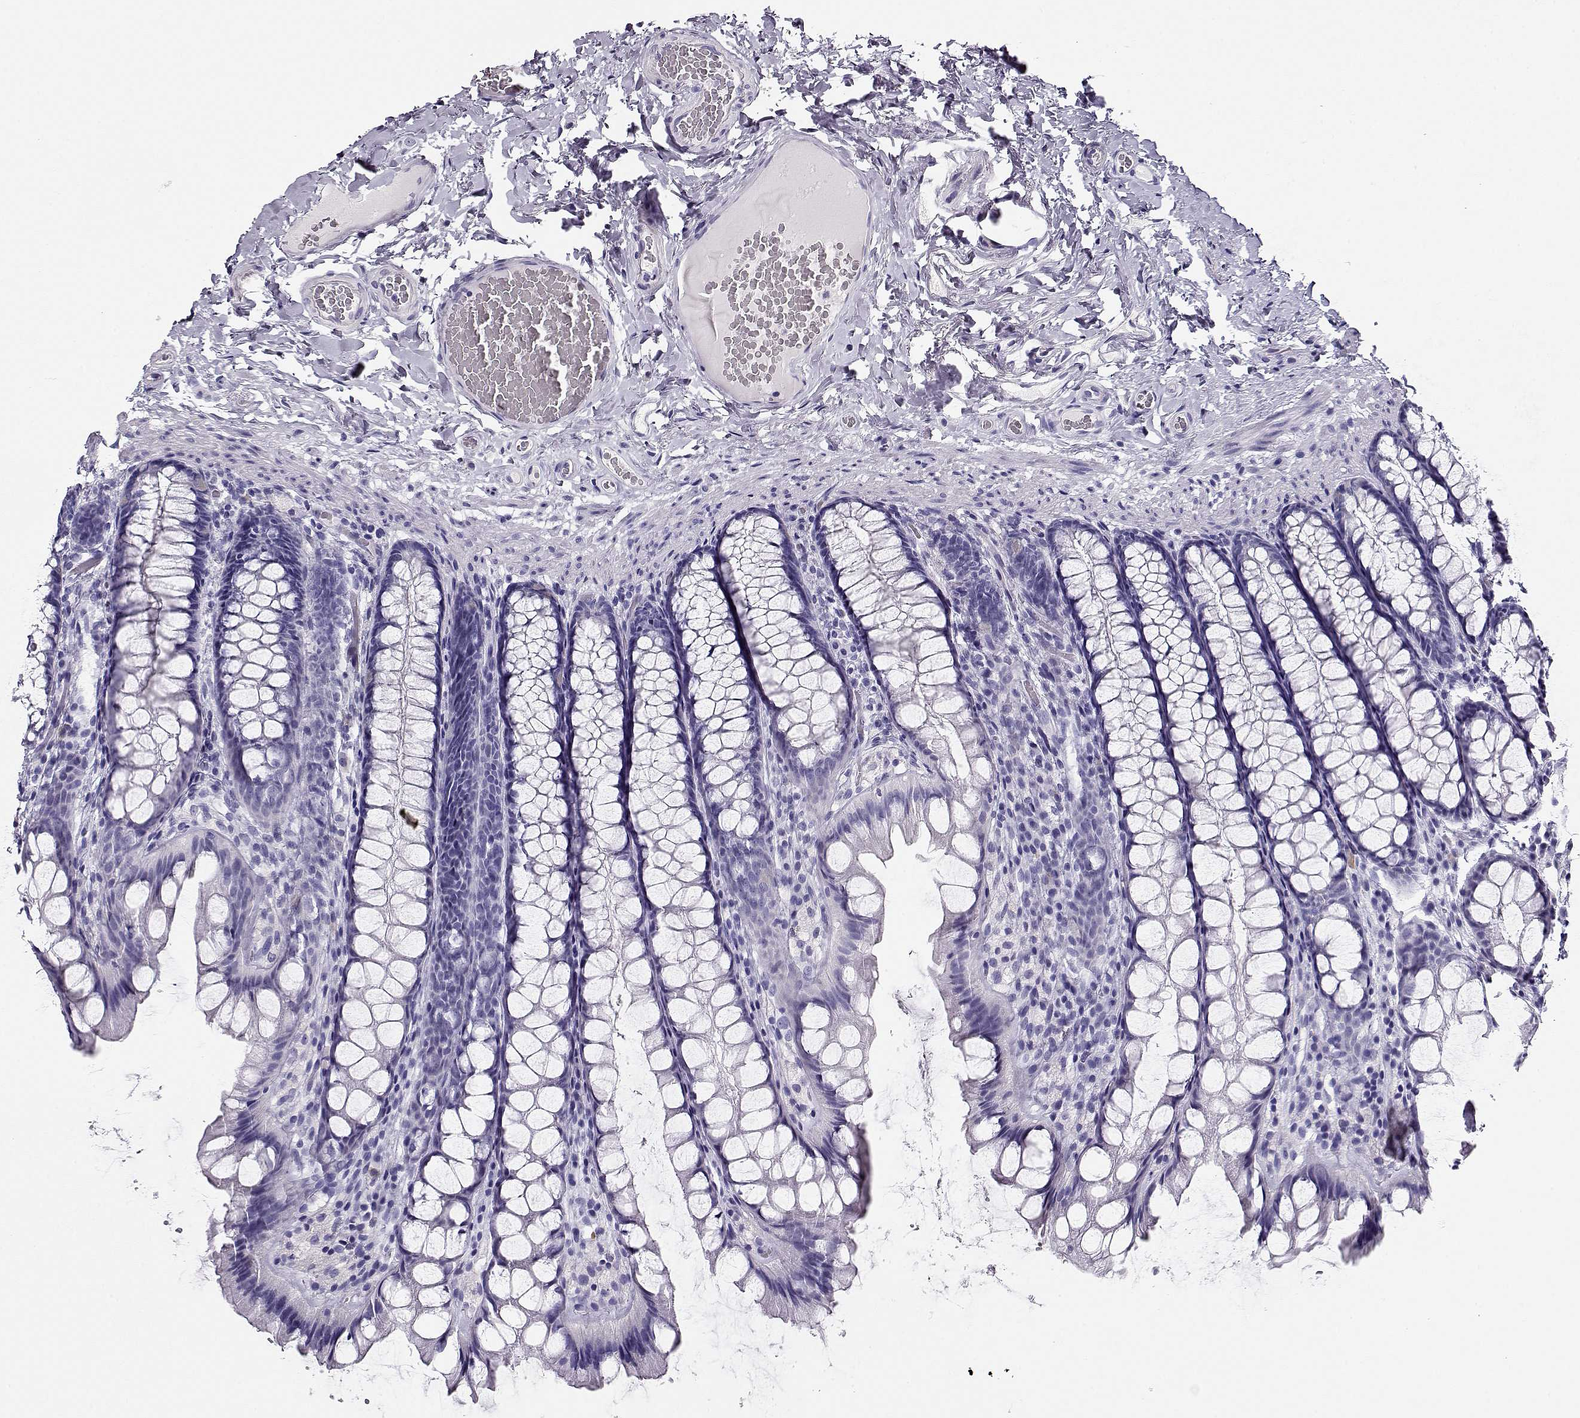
{"staining": {"intensity": "negative", "quantity": "none", "location": "none"}, "tissue": "colon", "cell_type": "Endothelial cells", "image_type": "normal", "snomed": [{"axis": "morphology", "description": "Normal tissue, NOS"}, {"axis": "topography", "description": "Colon"}], "caption": "This is an IHC histopathology image of unremarkable colon. There is no staining in endothelial cells.", "gene": "CRX", "patient": {"sex": "male", "age": 47}}